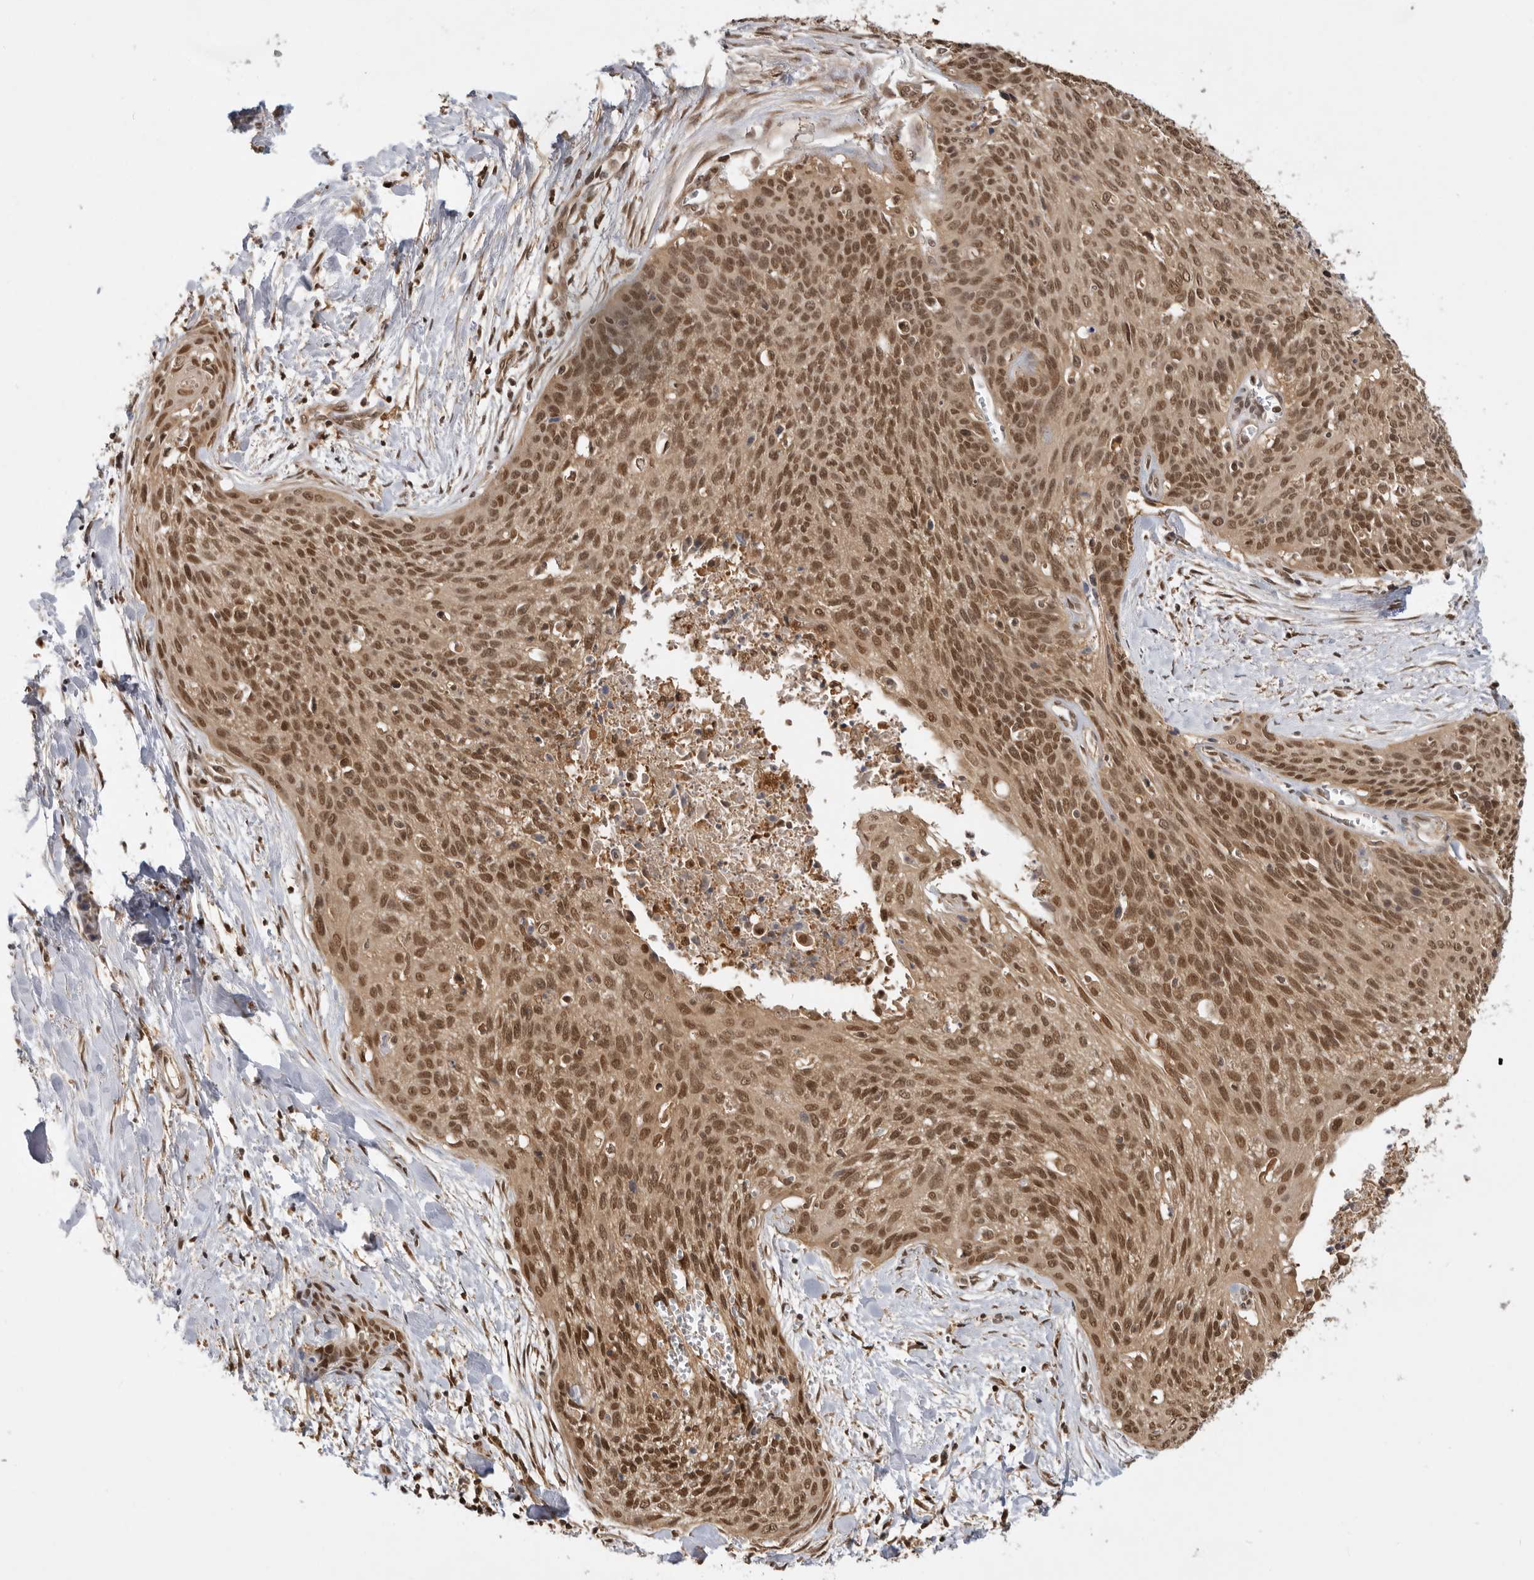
{"staining": {"intensity": "strong", "quantity": ">75%", "location": "cytoplasmic/membranous,nuclear"}, "tissue": "cervical cancer", "cell_type": "Tumor cells", "image_type": "cancer", "snomed": [{"axis": "morphology", "description": "Squamous cell carcinoma, NOS"}, {"axis": "topography", "description": "Cervix"}], "caption": "This image shows IHC staining of human squamous cell carcinoma (cervical), with high strong cytoplasmic/membranous and nuclear positivity in approximately >75% of tumor cells.", "gene": "ADPRS", "patient": {"sex": "female", "age": 55}}